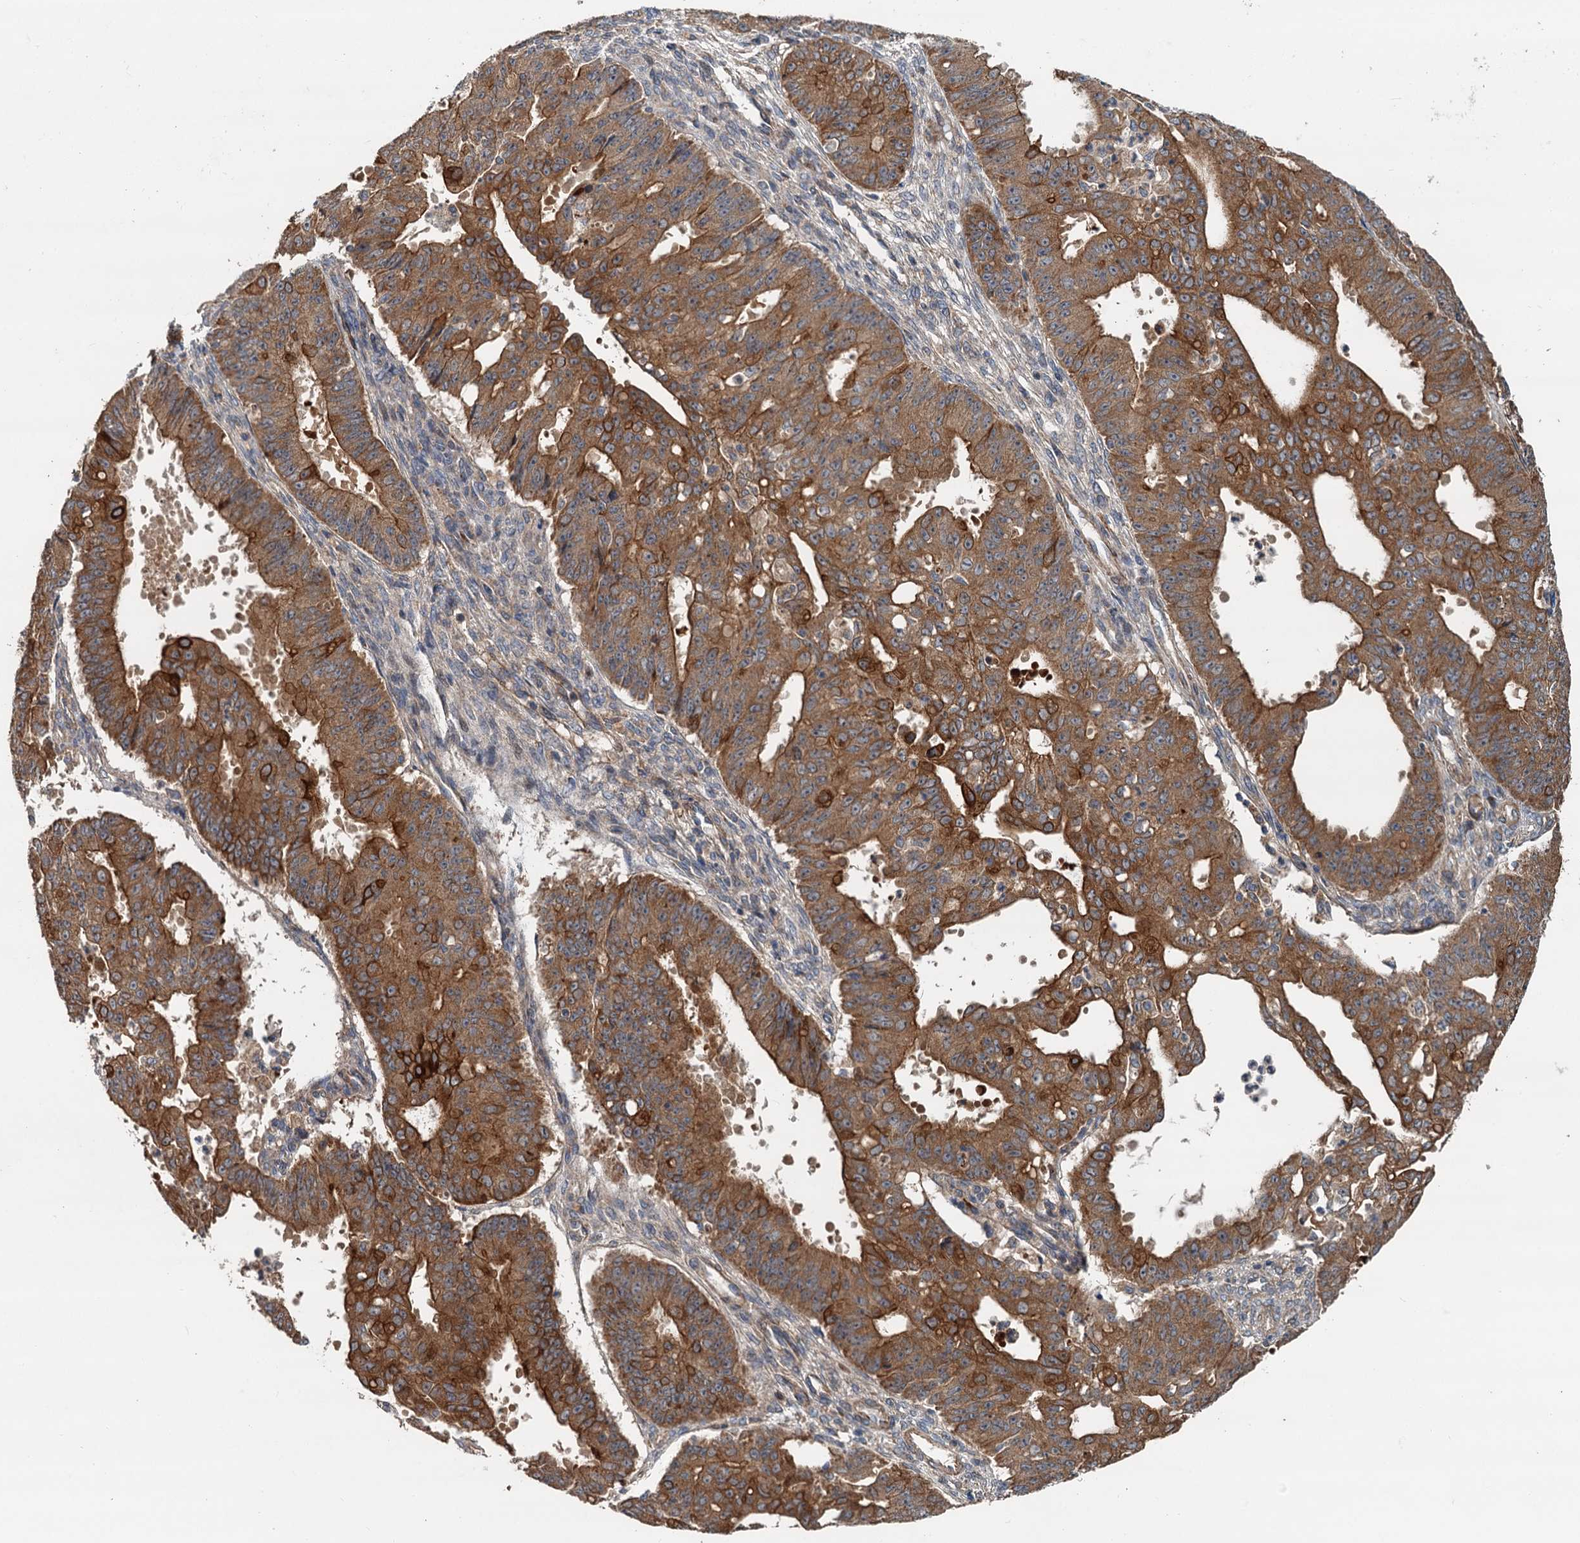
{"staining": {"intensity": "moderate", "quantity": ">75%", "location": "cytoplasmic/membranous"}, "tissue": "ovarian cancer", "cell_type": "Tumor cells", "image_type": "cancer", "snomed": [{"axis": "morphology", "description": "Carcinoma, endometroid"}, {"axis": "topography", "description": "Appendix"}, {"axis": "topography", "description": "Ovary"}], "caption": "DAB immunohistochemical staining of endometroid carcinoma (ovarian) demonstrates moderate cytoplasmic/membranous protein expression in about >75% of tumor cells.", "gene": "LRRK2", "patient": {"sex": "female", "age": 42}}